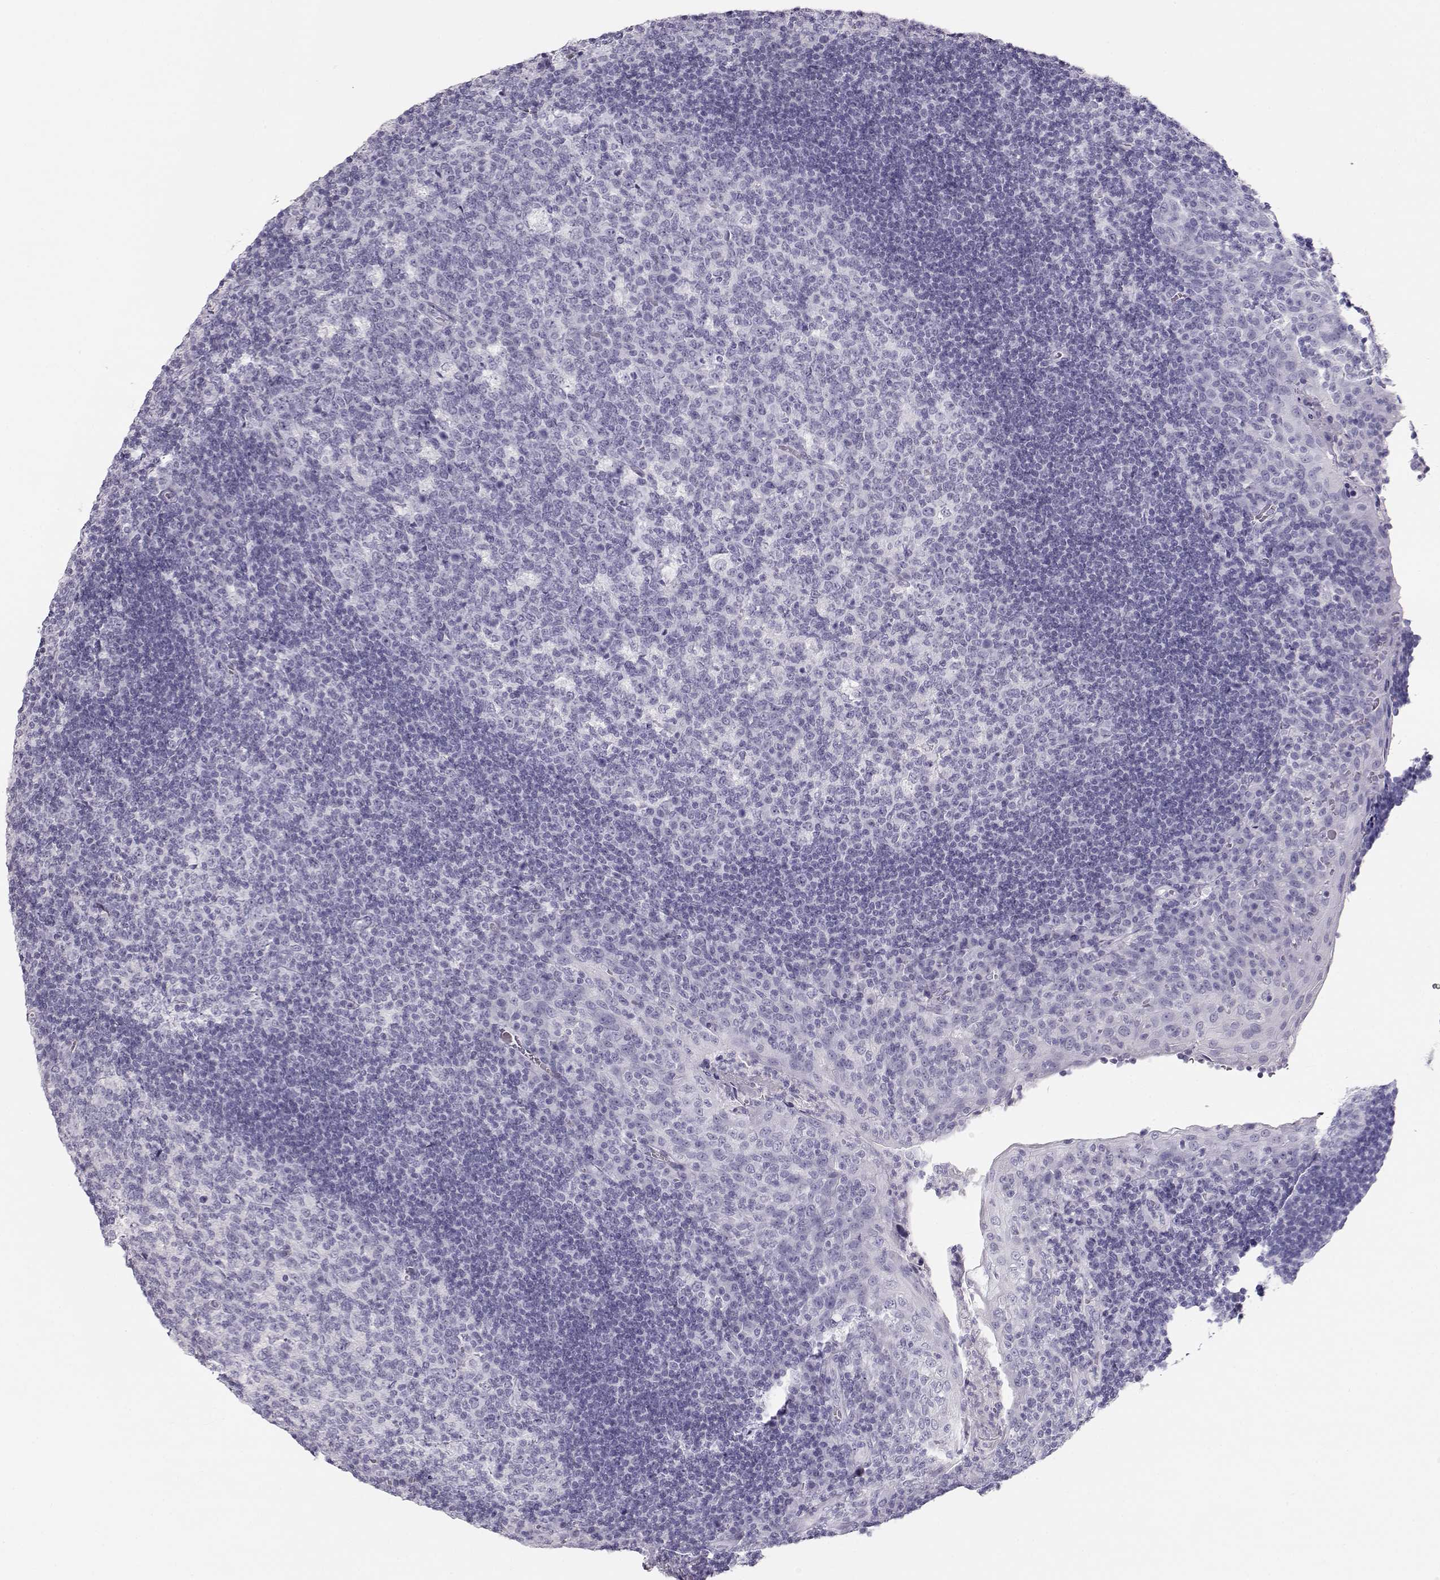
{"staining": {"intensity": "negative", "quantity": "none", "location": "none"}, "tissue": "tonsil", "cell_type": "Germinal center cells", "image_type": "normal", "snomed": [{"axis": "morphology", "description": "Normal tissue, NOS"}, {"axis": "topography", "description": "Tonsil"}], "caption": "This image is of unremarkable tonsil stained with immunohistochemistry to label a protein in brown with the nuclei are counter-stained blue. There is no positivity in germinal center cells.", "gene": "TKTL1", "patient": {"sex": "male", "age": 17}}